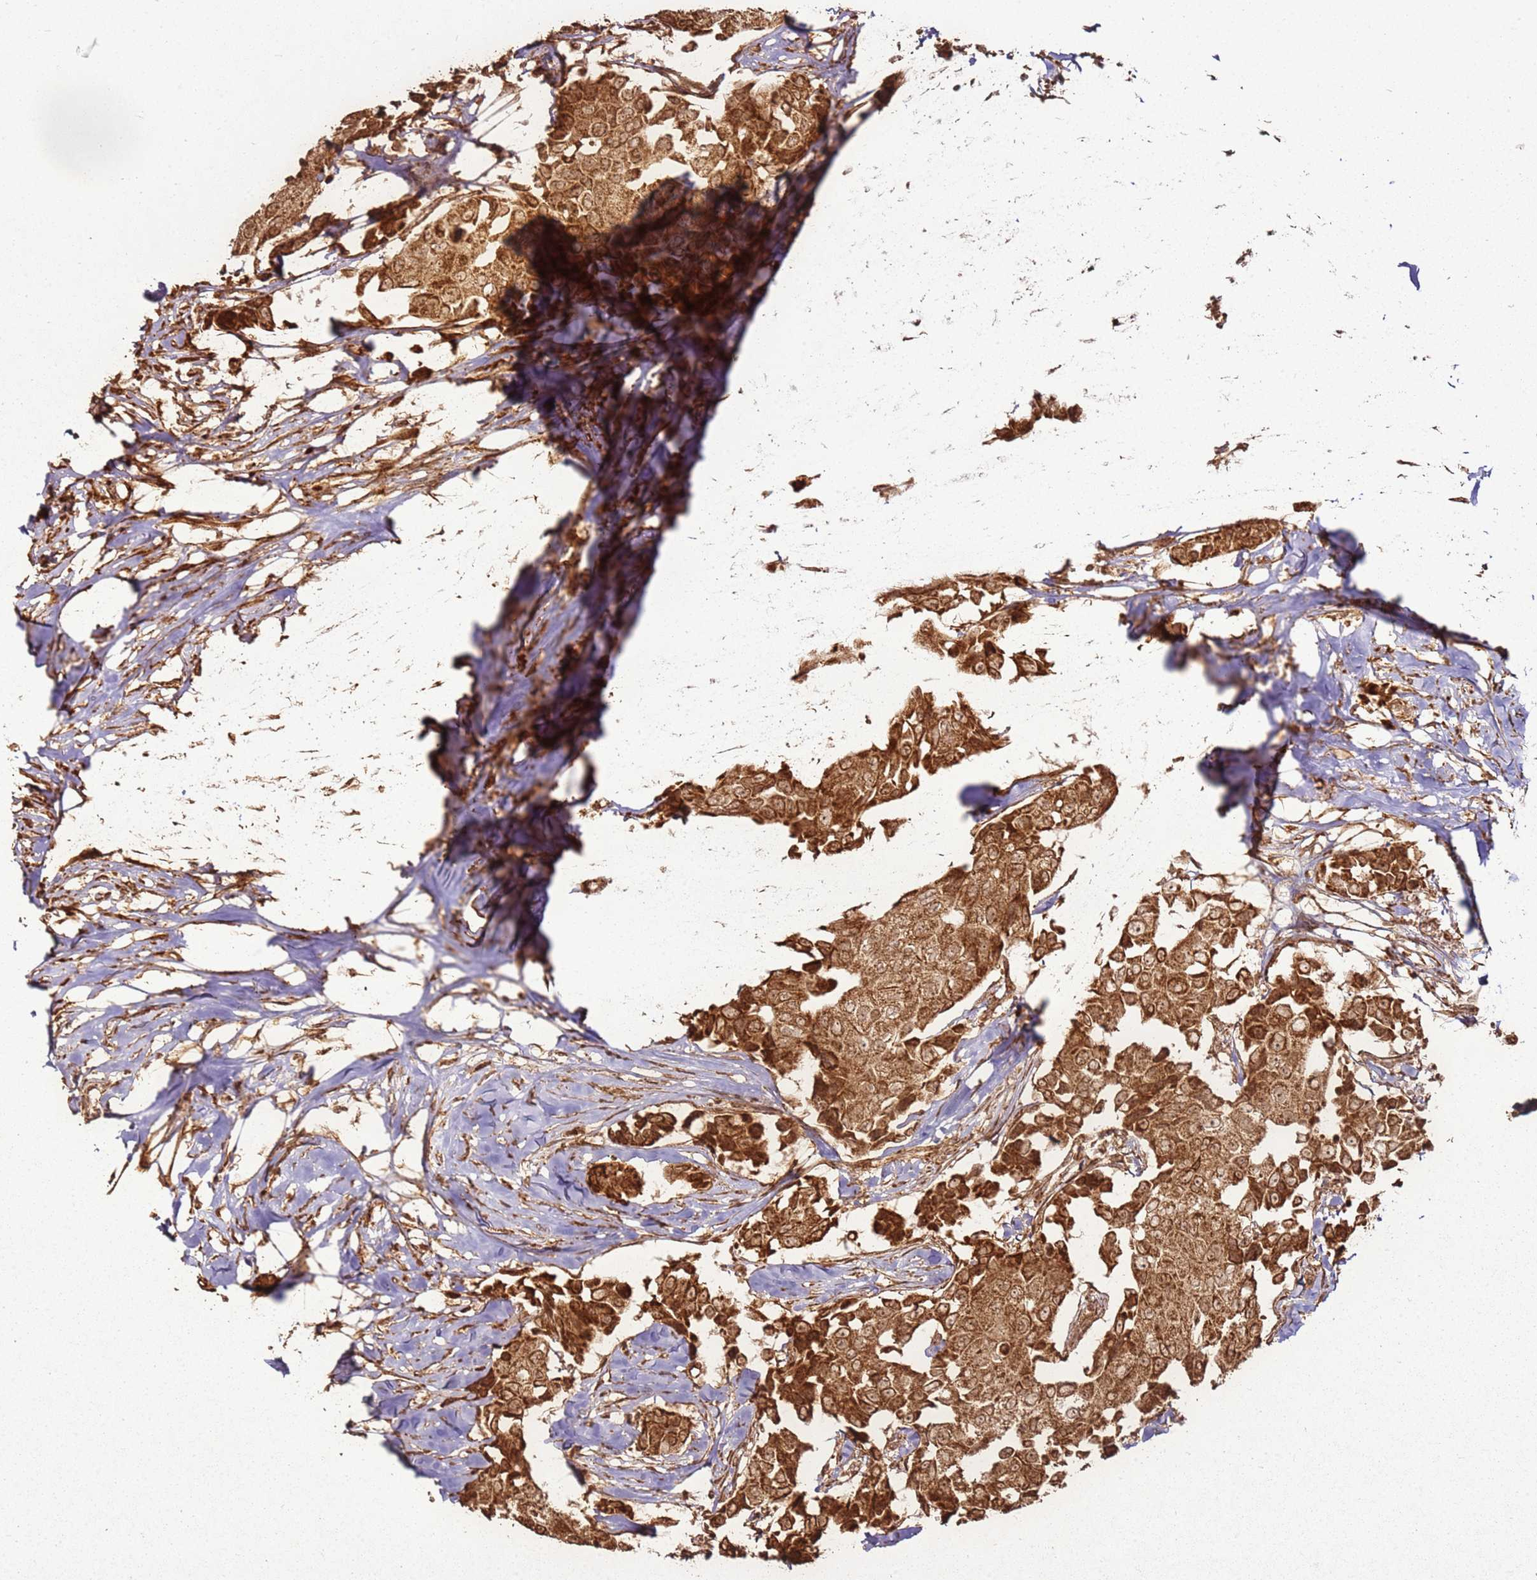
{"staining": {"intensity": "moderate", "quantity": ">75%", "location": "cytoplasmic/membranous"}, "tissue": "breast cancer", "cell_type": "Tumor cells", "image_type": "cancer", "snomed": [{"axis": "morphology", "description": "Duct carcinoma"}, {"axis": "topography", "description": "Breast"}], "caption": "DAB immunohistochemical staining of intraductal carcinoma (breast) shows moderate cytoplasmic/membranous protein staining in about >75% of tumor cells. Nuclei are stained in blue.", "gene": "MRPS6", "patient": {"sex": "female", "age": 80}}